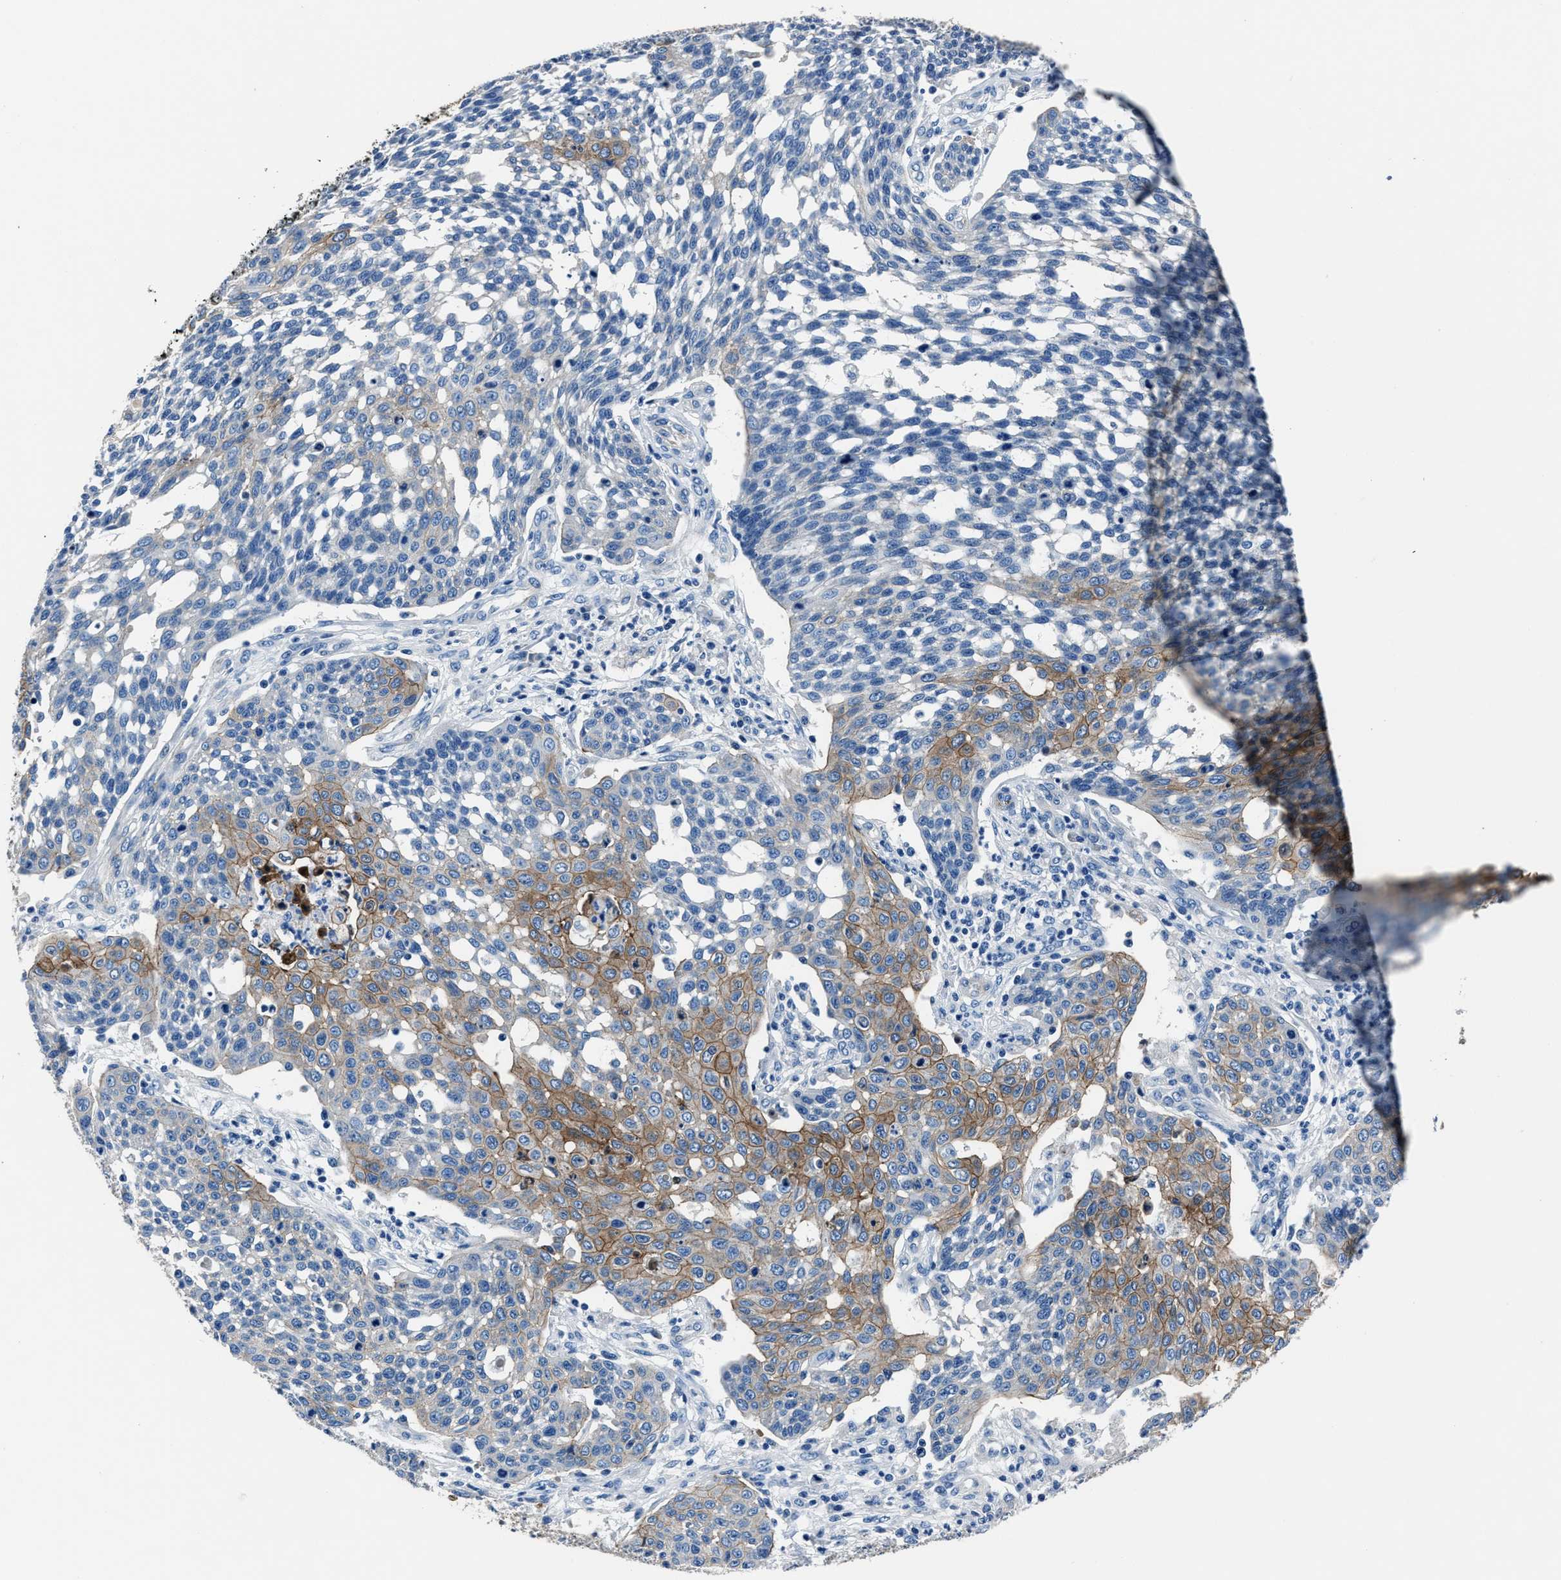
{"staining": {"intensity": "moderate", "quantity": "<25%", "location": "cytoplasmic/membranous"}, "tissue": "cervical cancer", "cell_type": "Tumor cells", "image_type": "cancer", "snomed": [{"axis": "morphology", "description": "Squamous cell carcinoma, NOS"}, {"axis": "topography", "description": "Cervix"}], "caption": "This micrograph reveals immunohistochemistry (IHC) staining of human cervical cancer (squamous cell carcinoma), with low moderate cytoplasmic/membranous expression in approximately <25% of tumor cells.", "gene": "LMO7", "patient": {"sex": "female", "age": 34}}